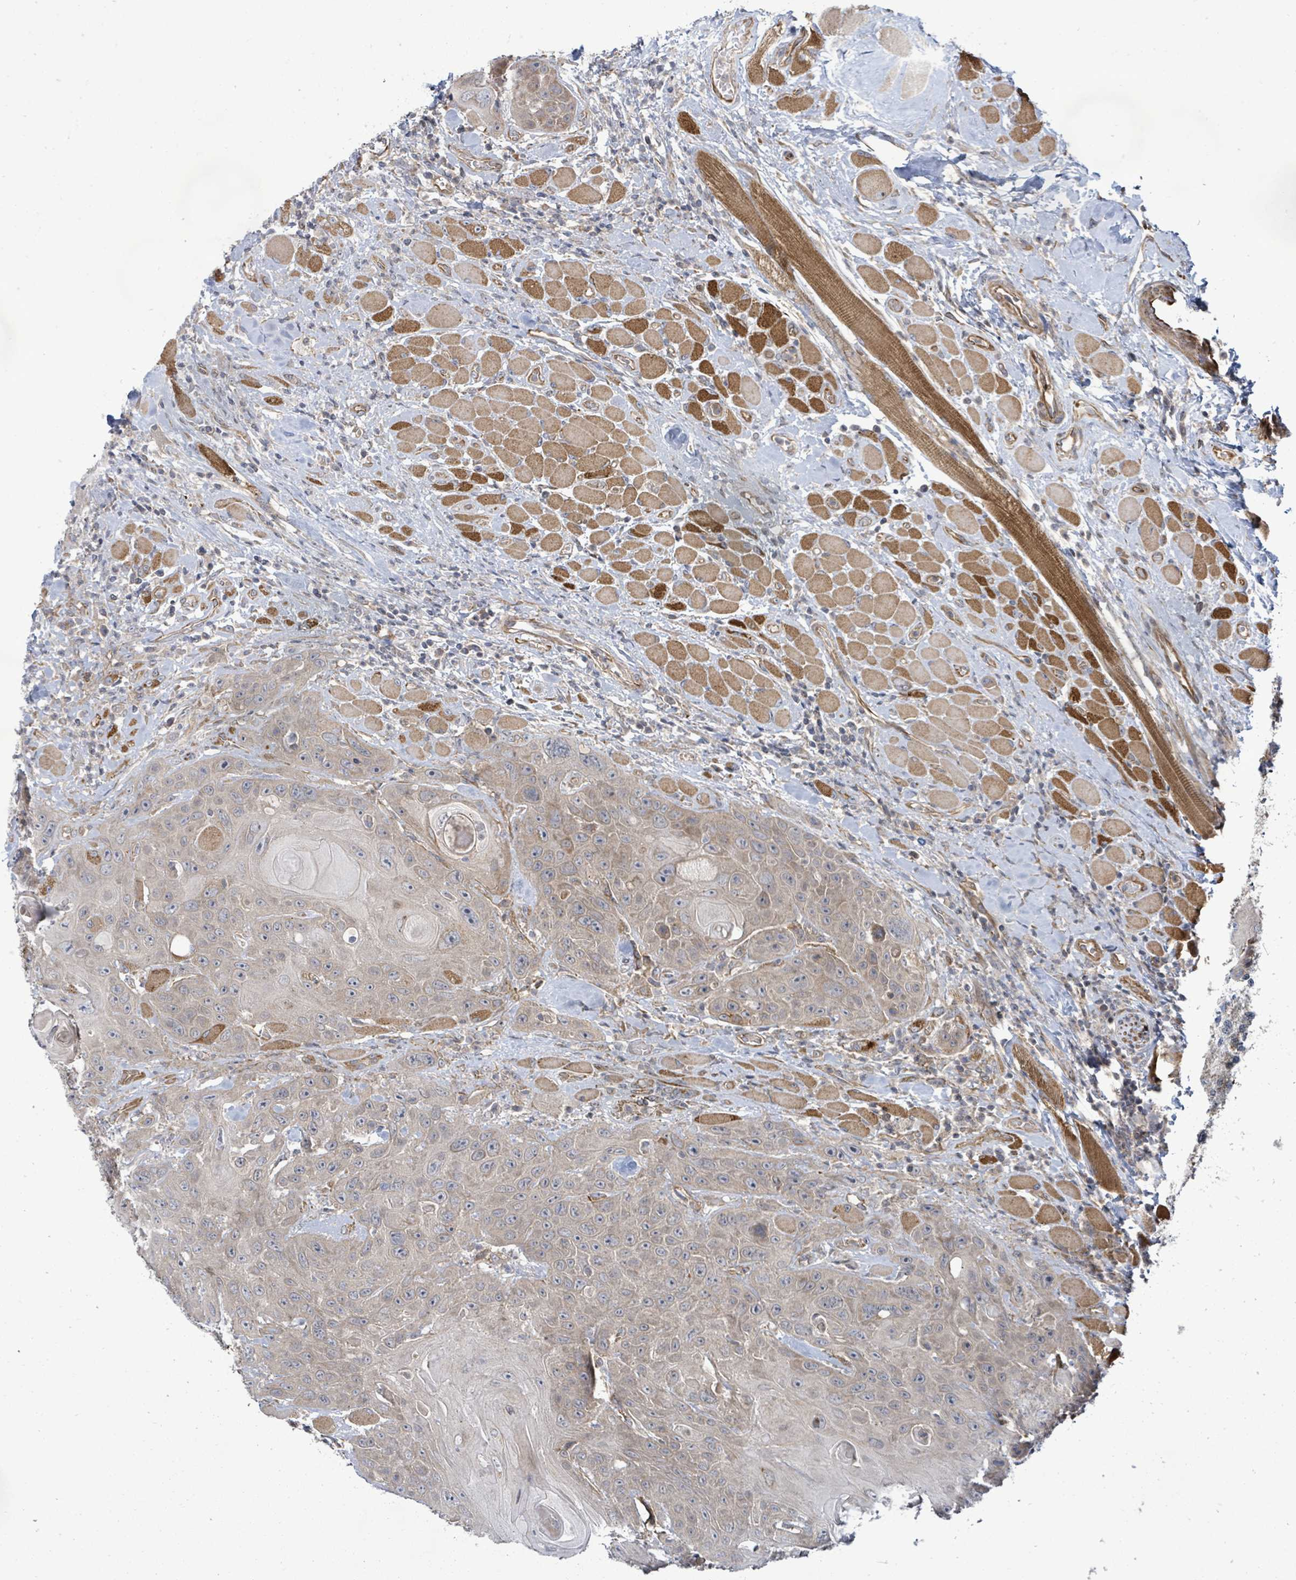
{"staining": {"intensity": "weak", "quantity": "25%-75%", "location": "cytoplasmic/membranous"}, "tissue": "head and neck cancer", "cell_type": "Tumor cells", "image_type": "cancer", "snomed": [{"axis": "morphology", "description": "Squamous cell carcinoma, NOS"}, {"axis": "topography", "description": "Head-Neck"}], "caption": "Protein analysis of squamous cell carcinoma (head and neck) tissue reveals weak cytoplasmic/membranous expression in approximately 25%-75% of tumor cells. Ihc stains the protein in brown and the nuclei are stained blue.", "gene": "KBTBD11", "patient": {"sex": "female", "age": 59}}